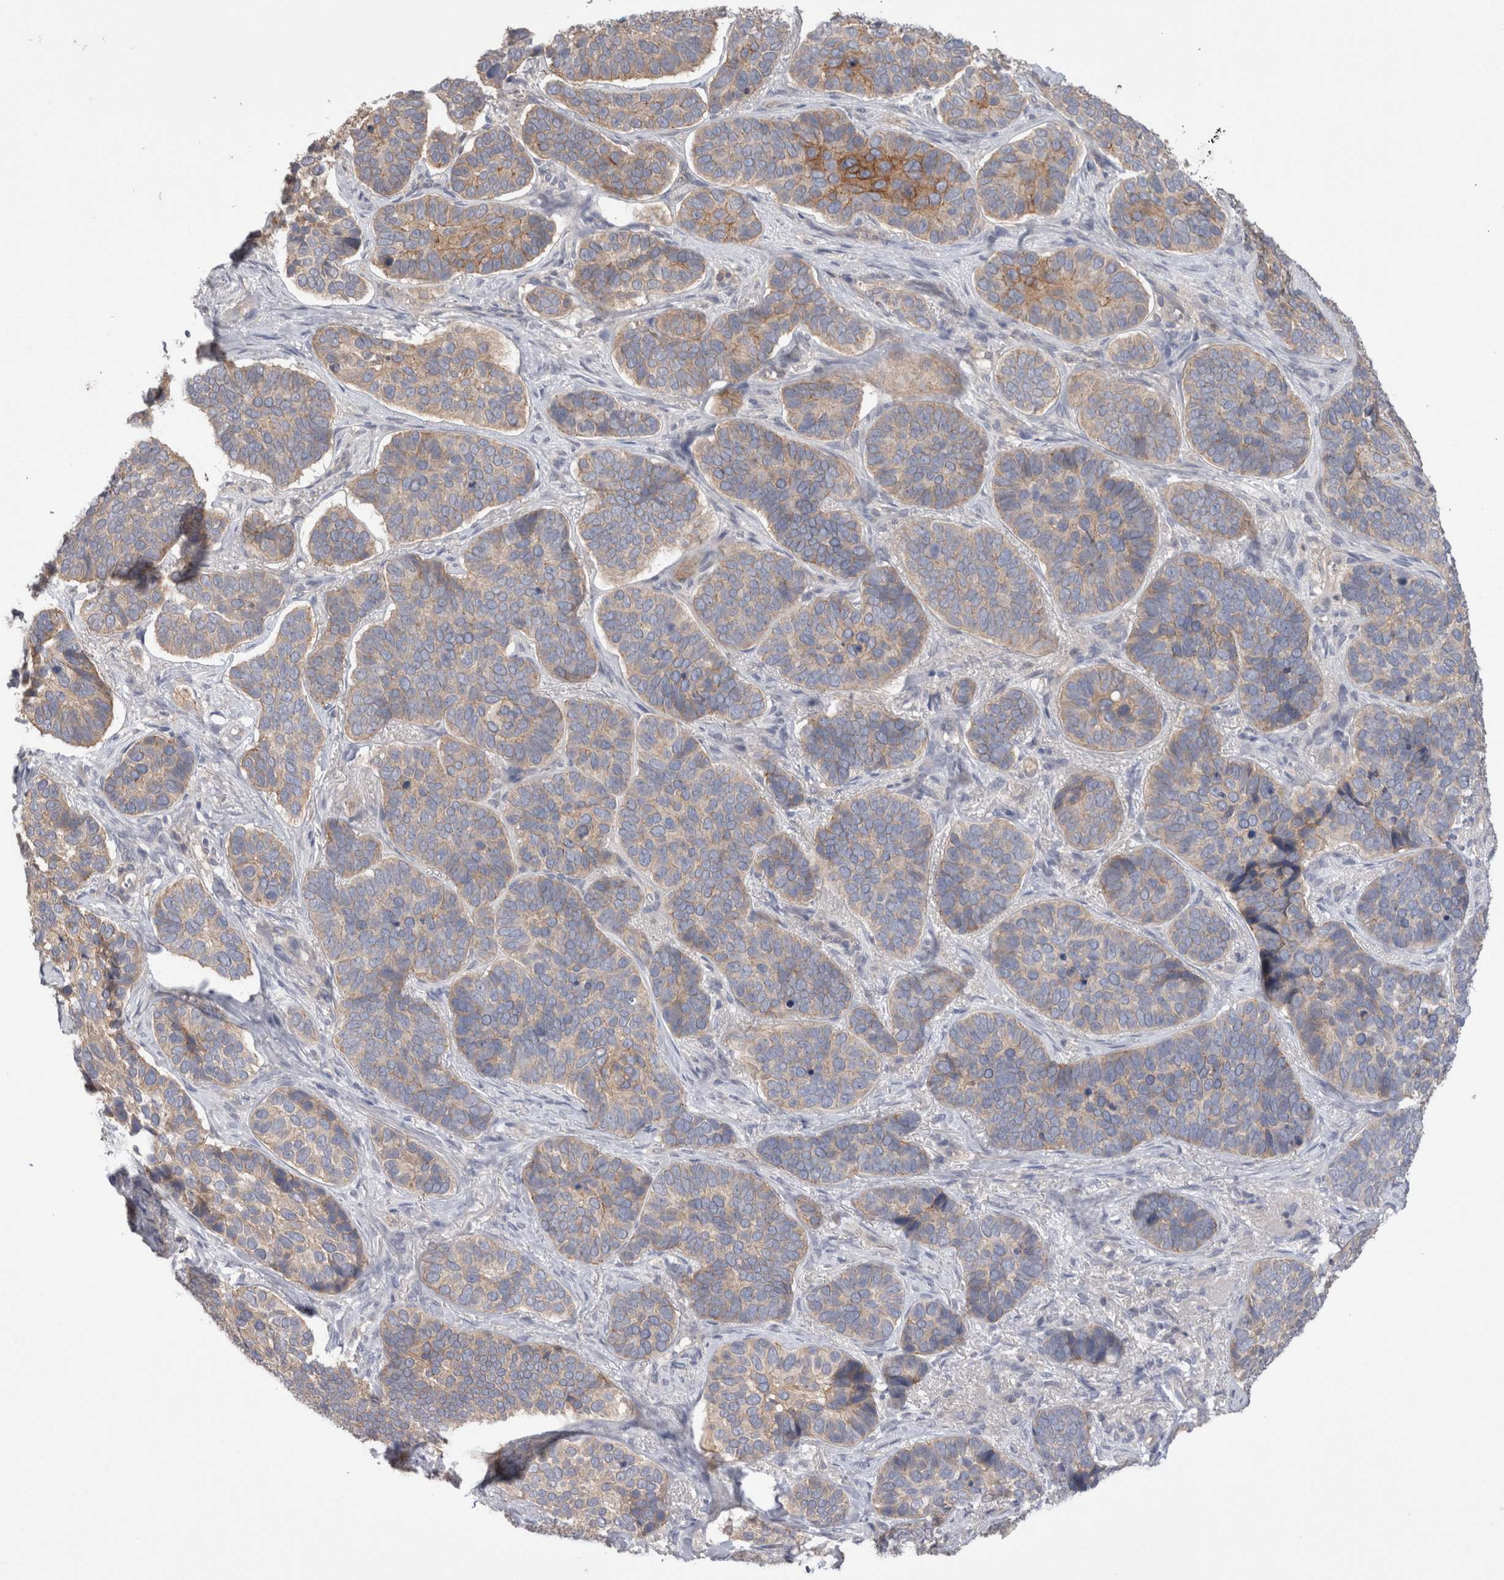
{"staining": {"intensity": "weak", "quantity": "25%-75%", "location": "cytoplasmic/membranous"}, "tissue": "skin cancer", "cell_type": "Tumor cells", "image_type": "cancer", "snomed": [{"axis": "morphology", "description": "Basal cell carcinoma"}, {"axis": "topography", "description": "Skin"}], "caption": "Tumor cells show weak cytoplasmic/membranous positivity in approximately 25%-75% of cells in skin cancer (basal cell carcinoma). (IHC, brightfield microscopy, high magnification).", "gene": "OTOR", "patient": {"sex": "male", "age": 62}}